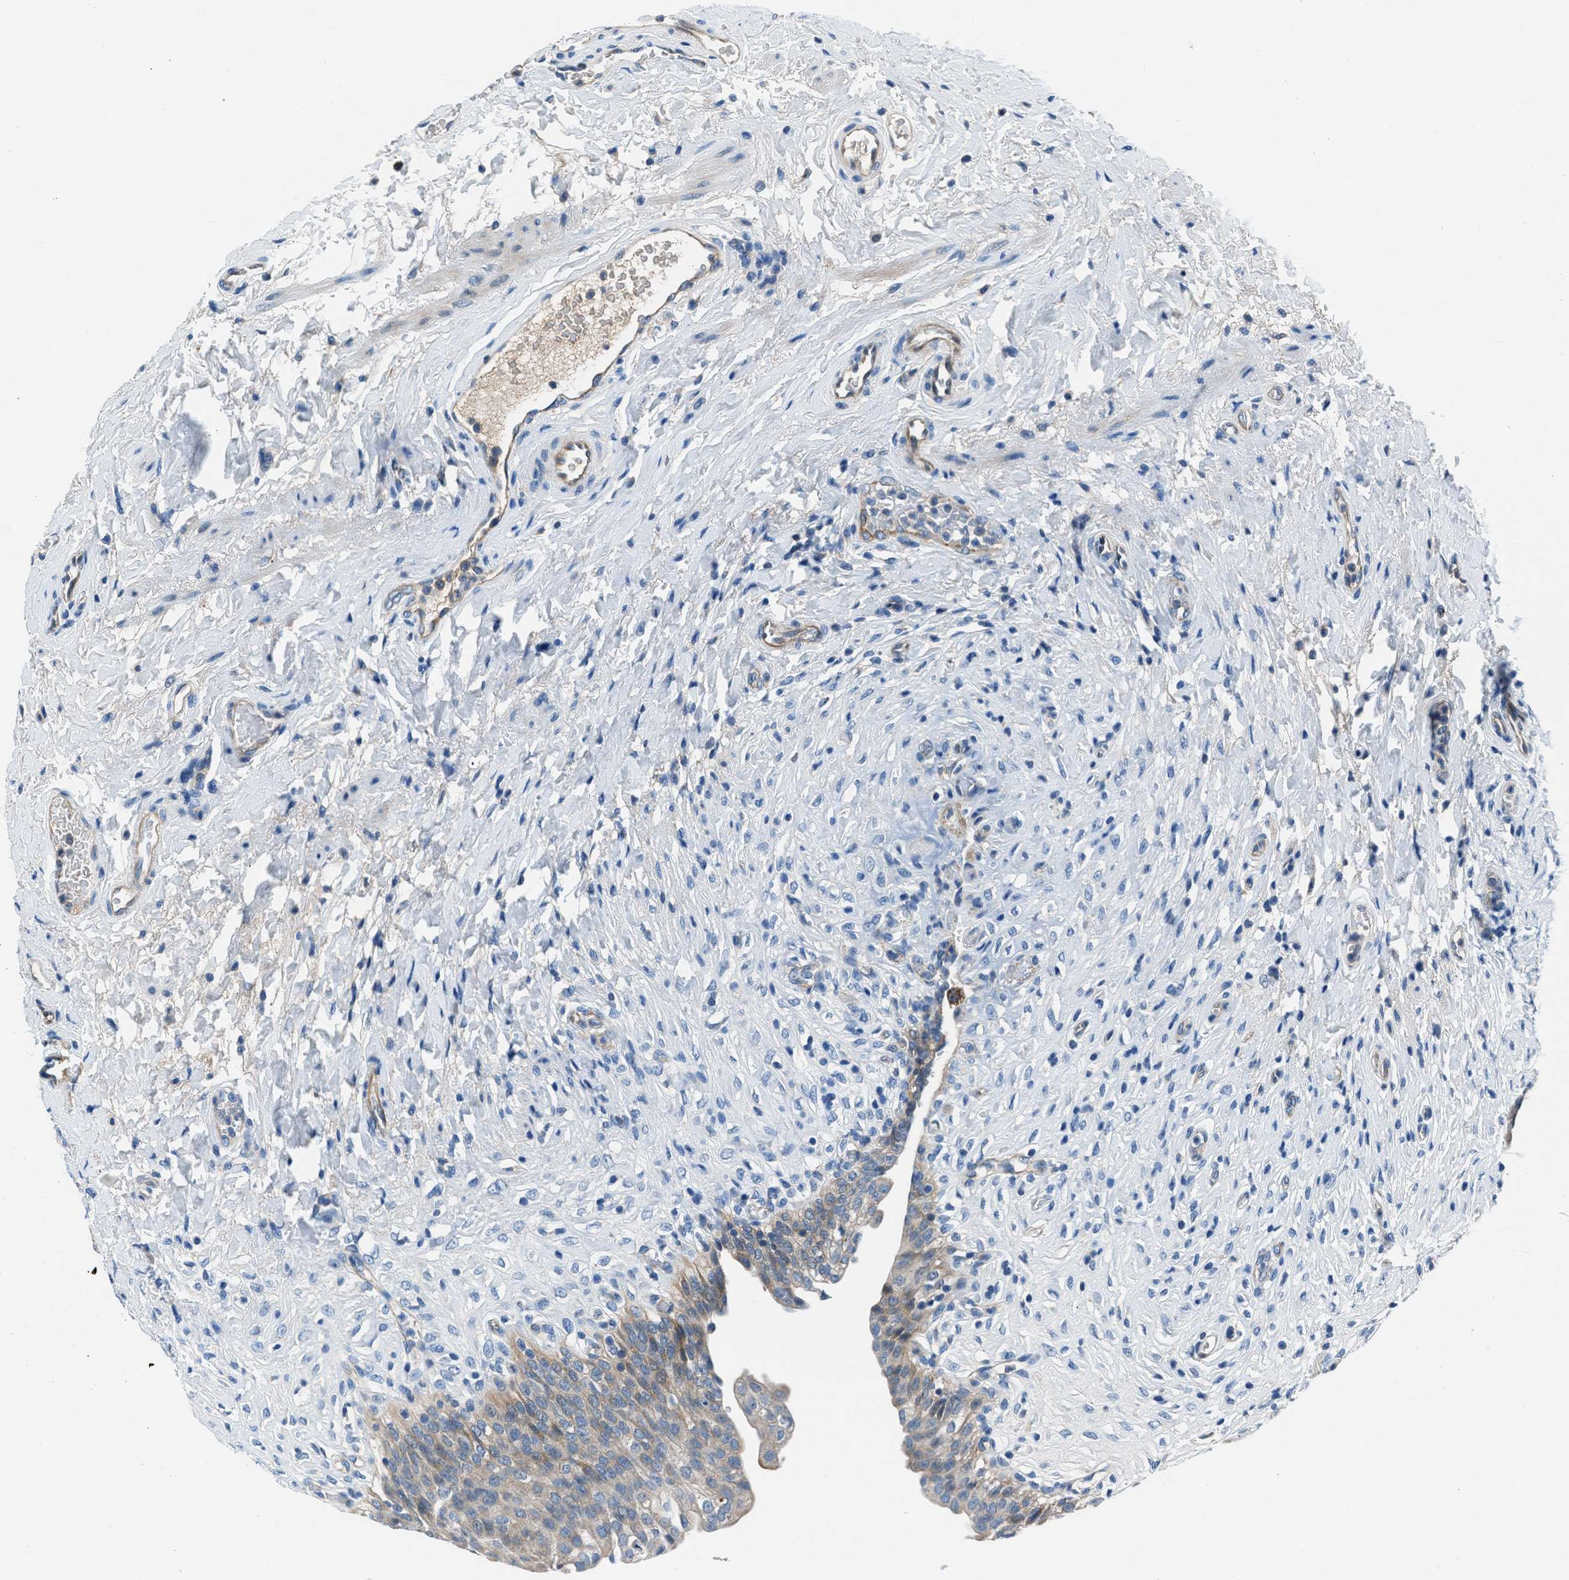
{"staining": {"intensity": "weak", "quantity": "25%-75%", "location": "cytoplasmic/membranous"}, "tissue": "urinary bladder", "cell_type": "Urothelial cells", "image_type": "normal", "snomed": [{"axis": "morphology", "description": "Urothelial carcinoma, High grade"}, {"axis": "topography", "description": "Urinary bladder"}], "caption": "Urinary bladder stained for a protein reveals weak cytoplasmic/membranous positivity in urothelial cells. Using DAB (3,3'-diaminobenzidine) (brown) and hematoxylin (blue) stains, captured at high magnification using brightfield microscopy.", "gene": "SLC38A6", "patient": {"sex": "male", "age": 46}}